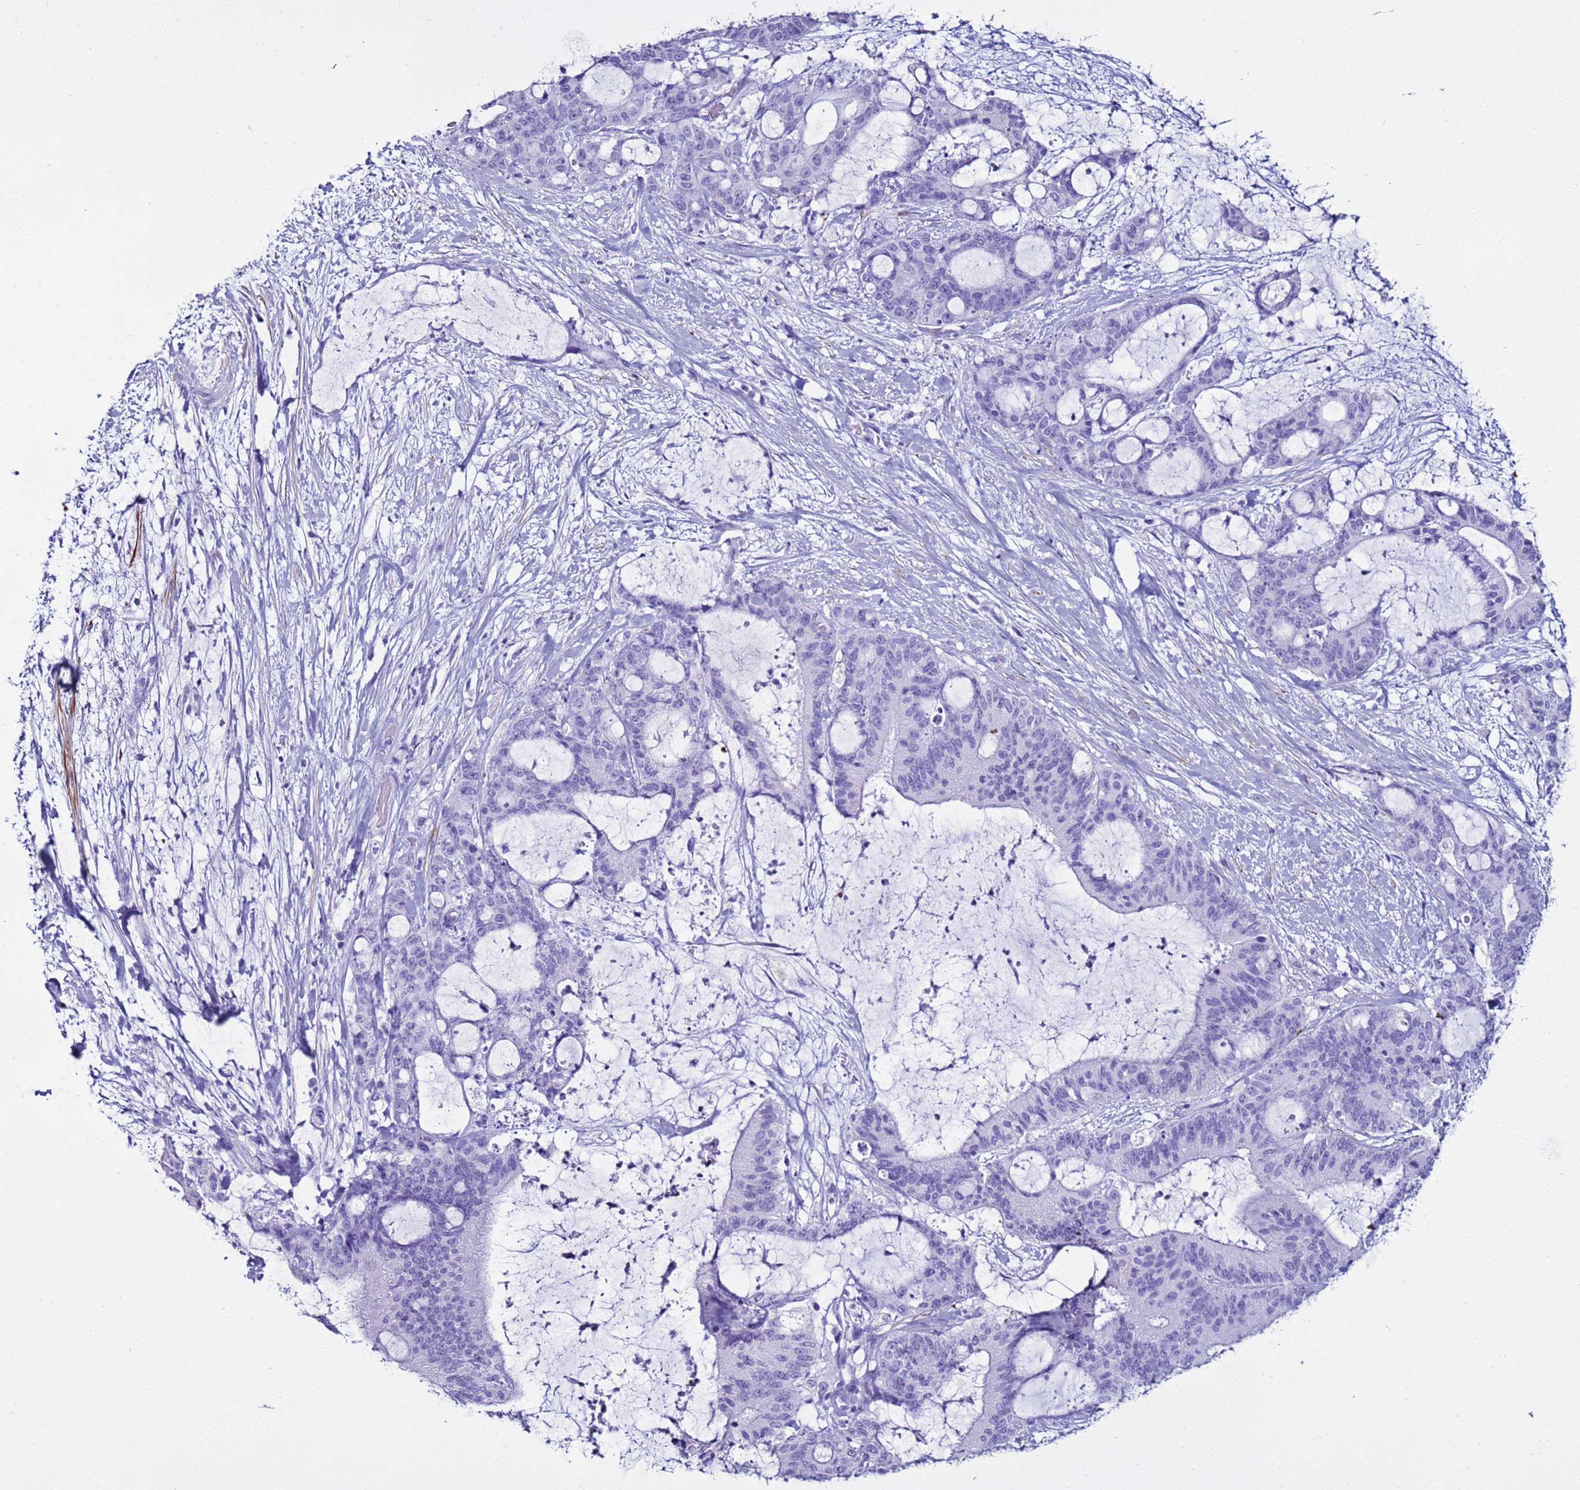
{"staining": {"intensity": "negative", "quantity": "none", "location": "none"}, "tissue": "liver cancer", "cell_type": "Tumor cells", "image_type": "cancer", "snomed": [{"axis": "morphology", "description": "Normal tissue, NOS"}, {"axis": "morphology", "description": "Cholangiocarcinoma"}, {"axis": "topography", "description": "Liver"}, {"axis": "topography", "description": "Peripheral nerve tissue"}], "caption": "Immunohistochemistry (IHC) micrograph of liver cancer (cholangiocarcinoma) stained for a protein (brown), which reveals no expression in tumor cells.", "gene": "LCMT1", "patient": {"sex": "female", "age": 73}}